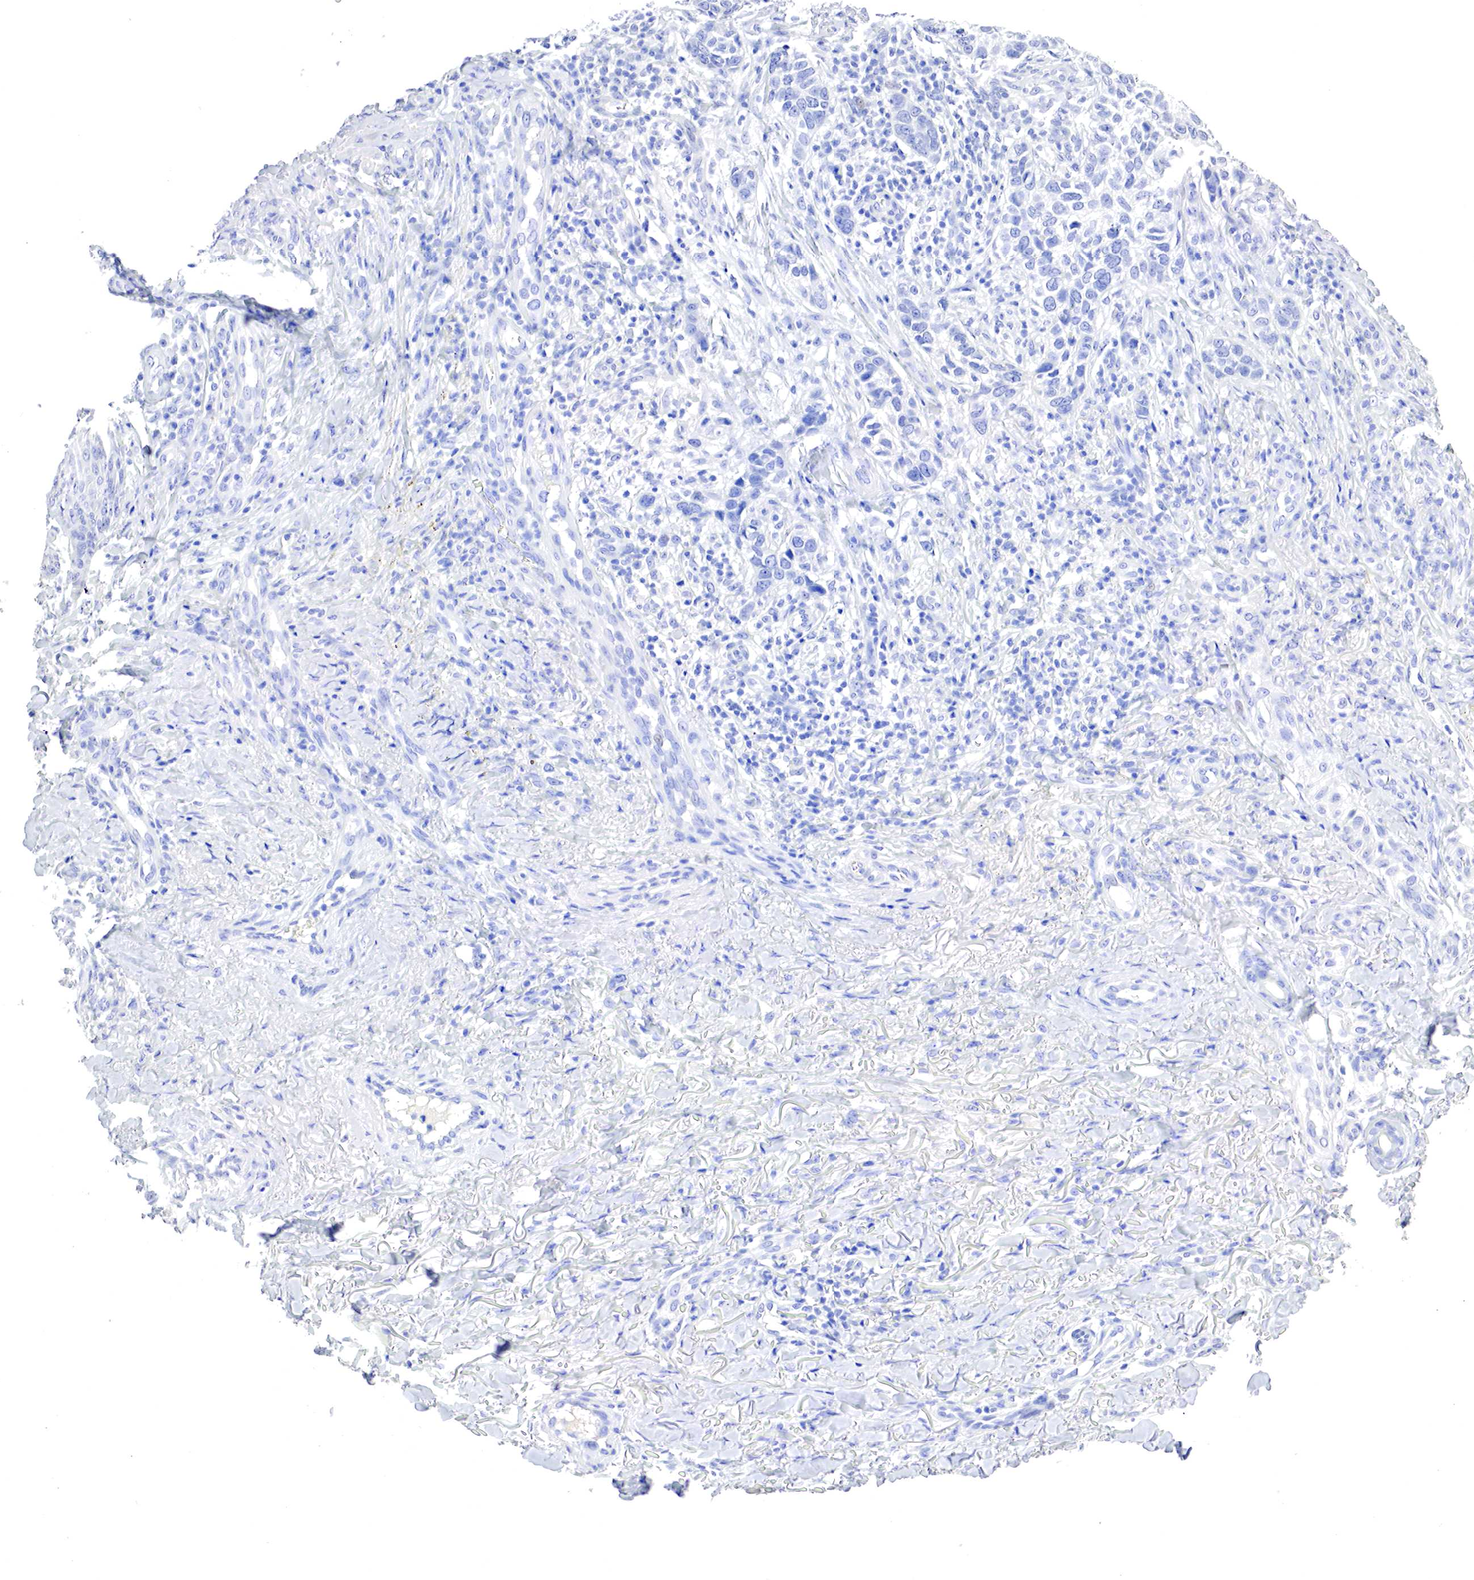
{"staining": {"intensity": "negative", "quantity": "none", "location": "none"}, "tissue": "skin cancer", "cell_type": "Tumor cells", "image_type": "cancer", "snomed": [{"axis": "morphology", "description": "Normal tissue, NOS"}, {"axis": "morphology", "description": "Basal cell carcinoma"}, {"axis": "topography", "description": "Skin"}], "caption": "Tumor cells show no significant protein positivity in basal cell carcinoma (skin). (DAB (3,3'-diaminobenzidine) immunohistochemistry visualized using brightfield microscopy, high magnification).", "gene": "OTC", "patient": {"sex": "male", "age": 81}}